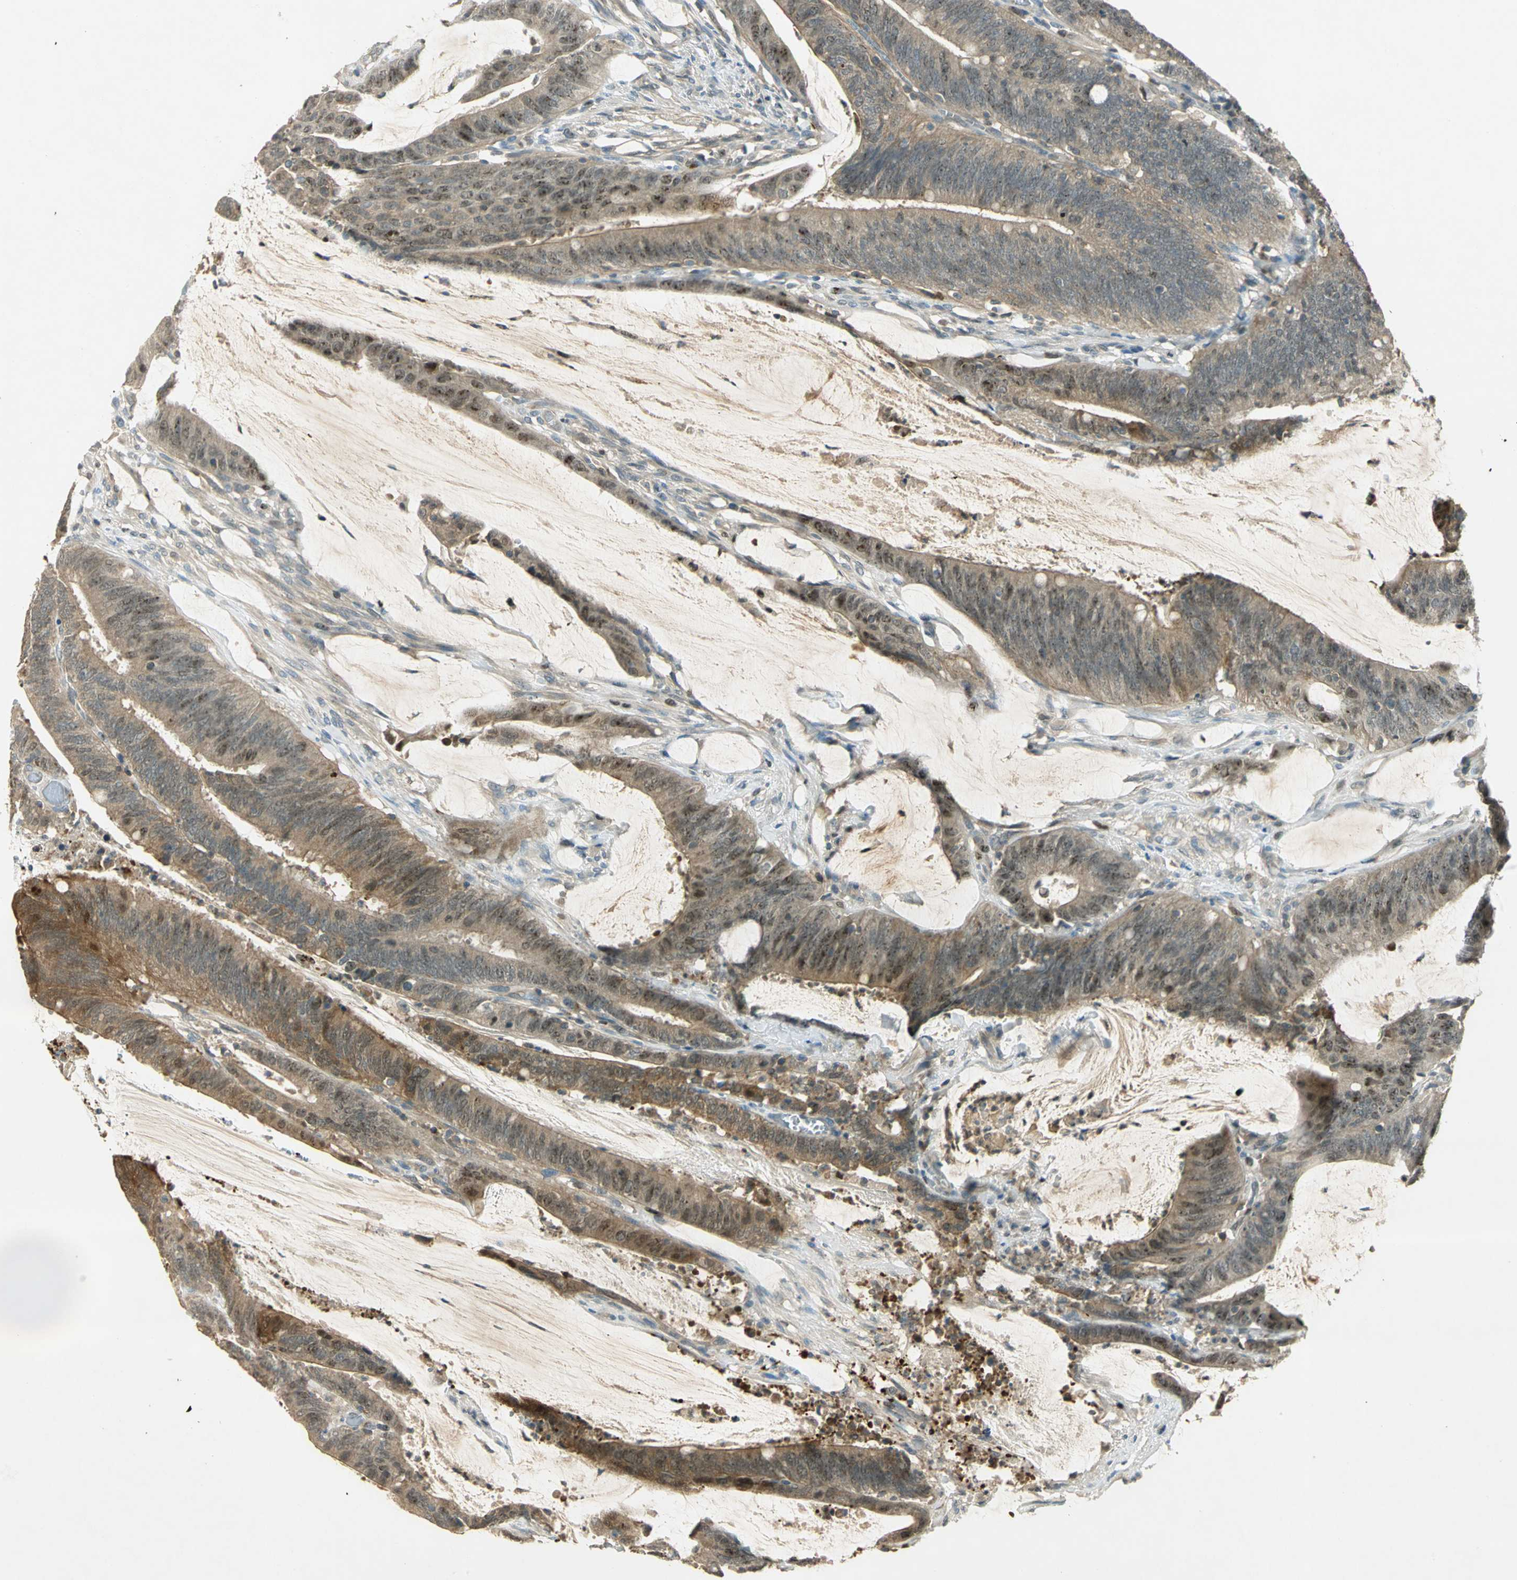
{"staining": {"intensity": "moderate", "quantity": ">75%", "location": "cytoplasmic/membranous,nuclear"}, "tissue": "colorectal cancer", "cell_type": "Tumor cells", "image_type": "cancer", "snomed": [{"axis": "morphology", "description": "Adenocarcinoma, NOS"}, {"axis": "topography", "description": "Rectum"}], "caption": "Adenocarcinoma (colorectal) tissue shows moderate cytoplasmic/membranous and nuclear expression in about >75% of tumor cells, visualized by immunohistochemistry.", "gene": "BIRC2", "patient": {"sex": "female", "age": 66}}